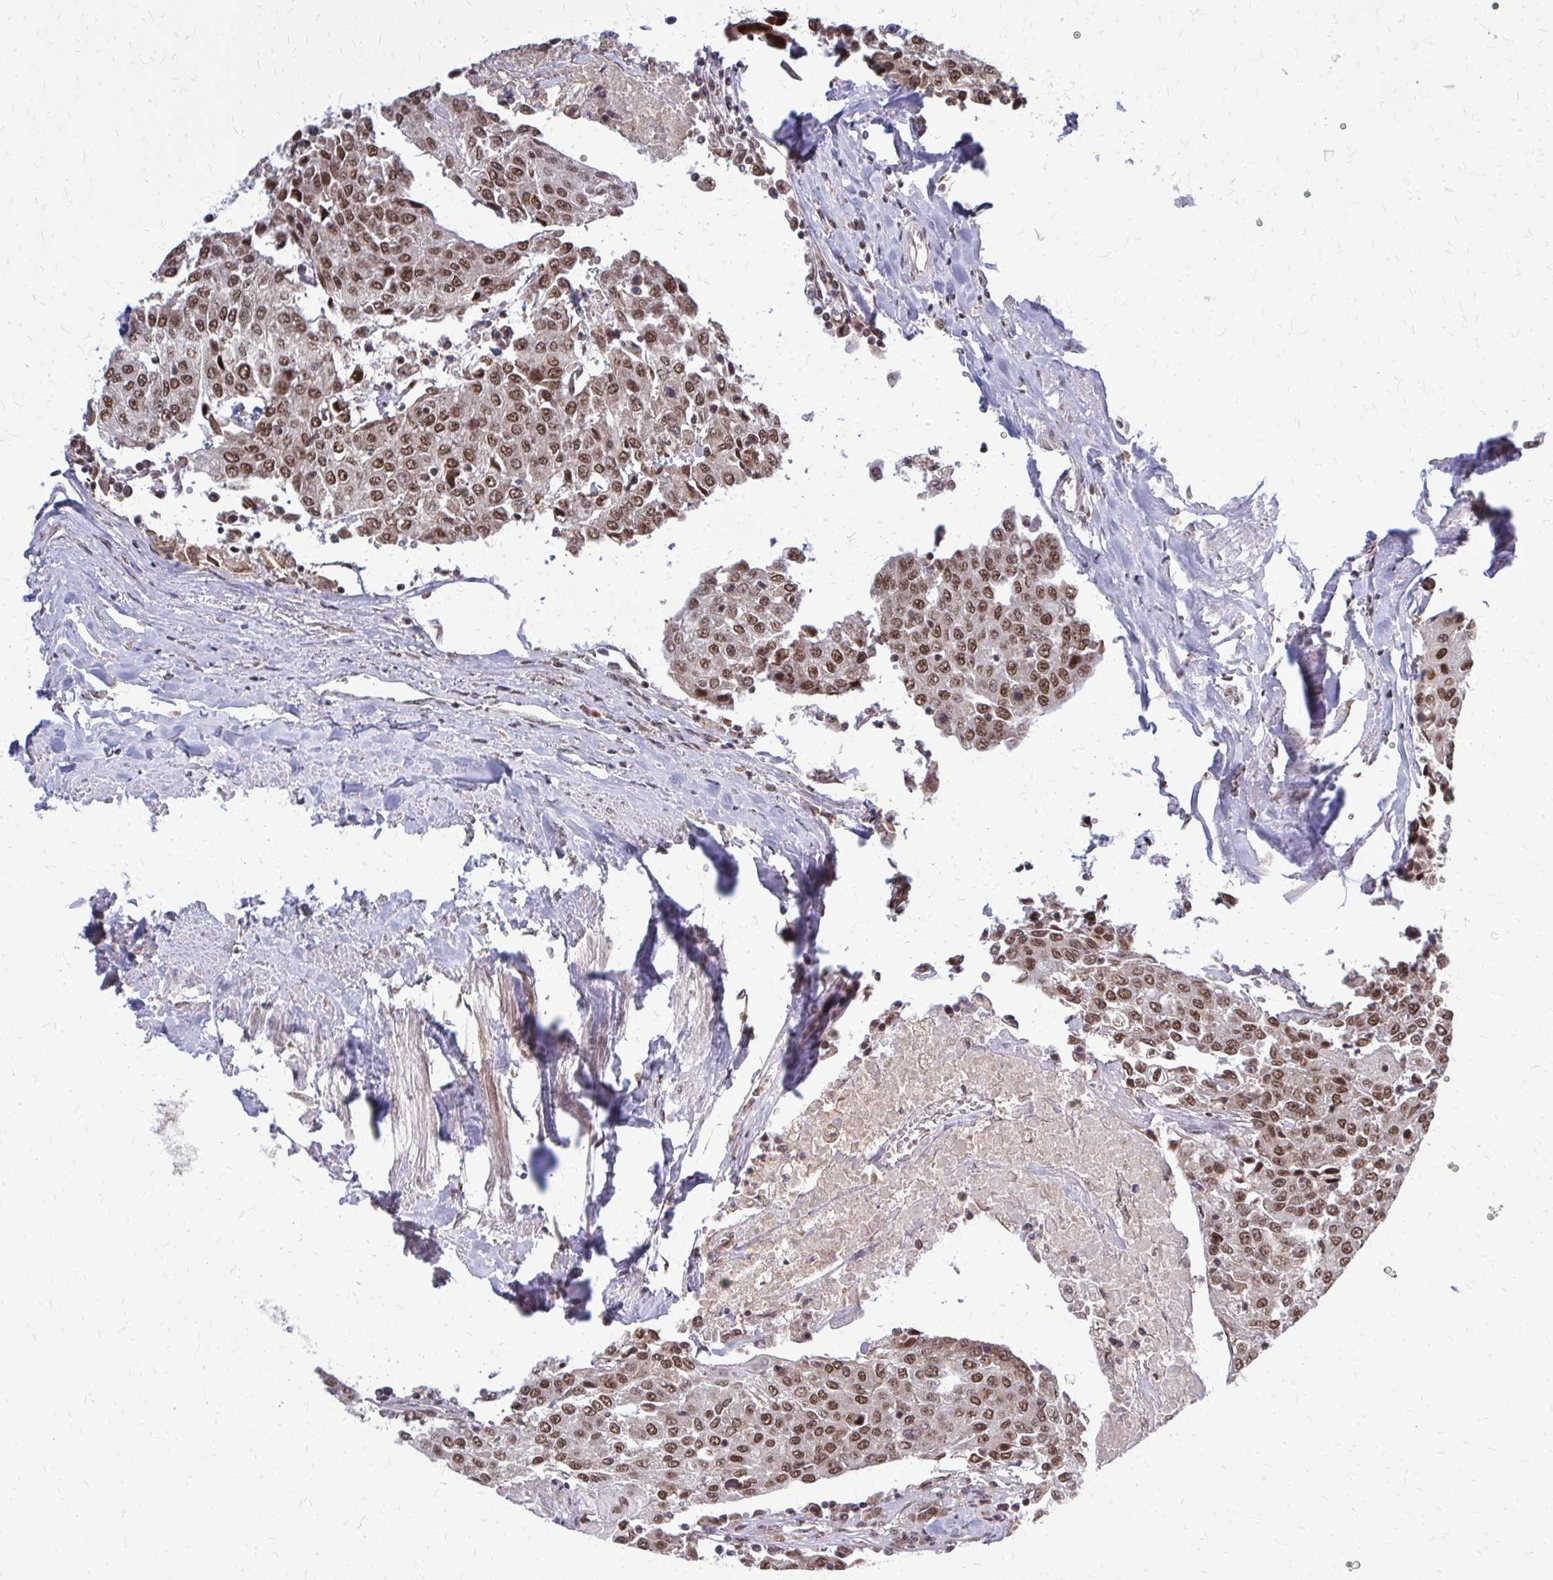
{"staining": {"intensity": "moderate", "quantity": ">75%", "location": "nuclear"}, "tissue": "urothelial cancer", "cell_type": "Tumor cells", "image_type": "cancer", "snomed": [{"axis": "morphology", "description": "Urothelial carcinoma, High grade"}, {"axis": "topography", "description": "Urinary bladder"}], "caption": "There is medium levels of moderate nuclear positivity in tumor cells of urothelial carcinoma (high-grade), as demonstrated by immunohistochemical staining (brown color).", "gene": "HDAC3", "patient": {"sex": "female", "age": 85}}